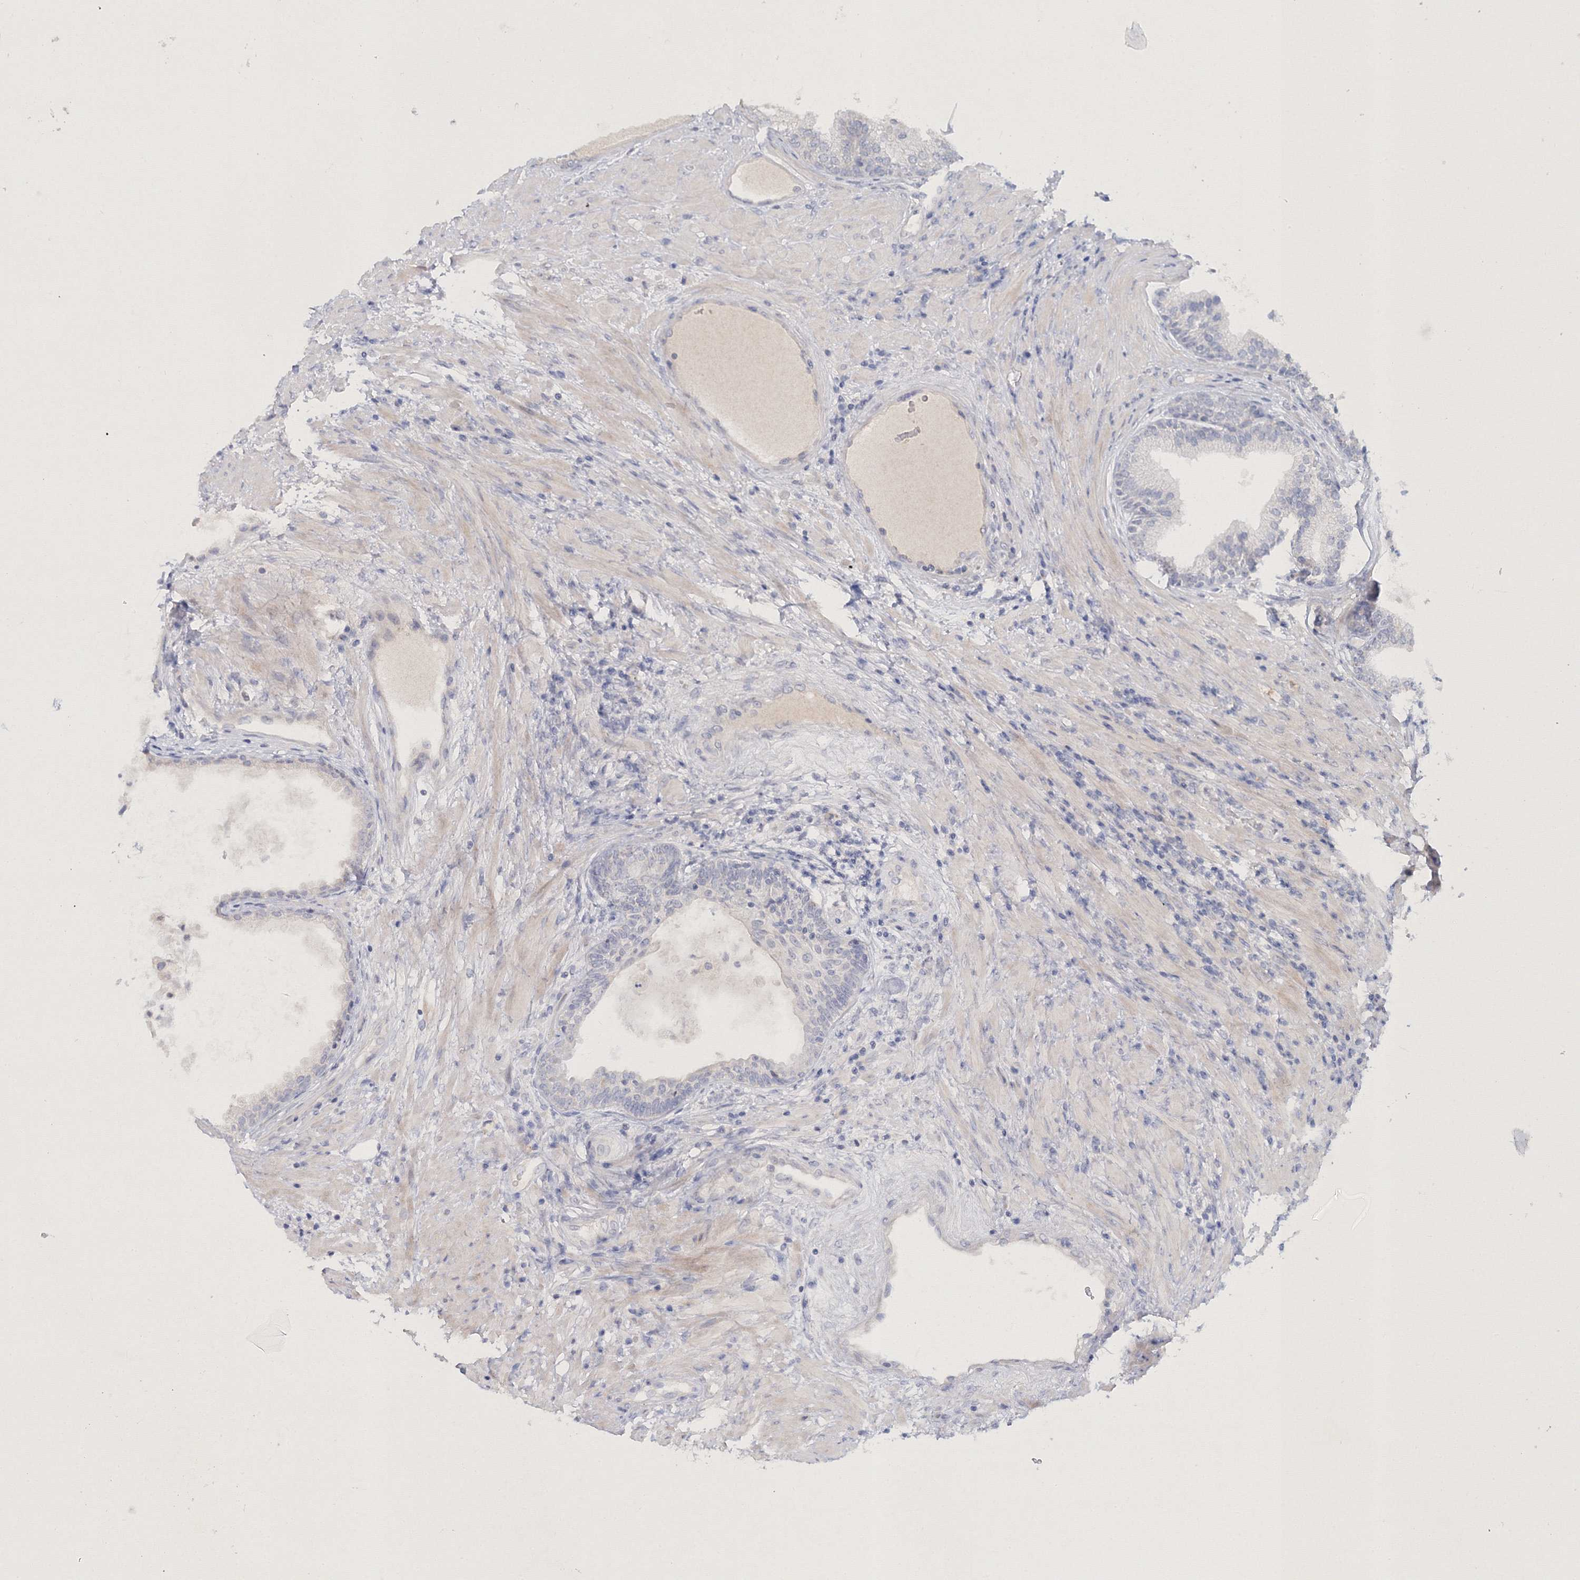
{"staining": {"intensity": "negative", "quantity": "none", "location": "none"}, "tissue": "prostate", "cell_type": "Glandular cells", "image_type": "normal", "snomed": [{"axis": "morphology", "description": "Normal tissue, NOS"}, {"axis": "topography", "description": "Prostate"}], "caption": "Immunohistochemical staining of unremarkable human prostate exhibits no significant expression in glandular cells.", "gene": "NEU4", "patient": {"sex": "male", "age": 76}}